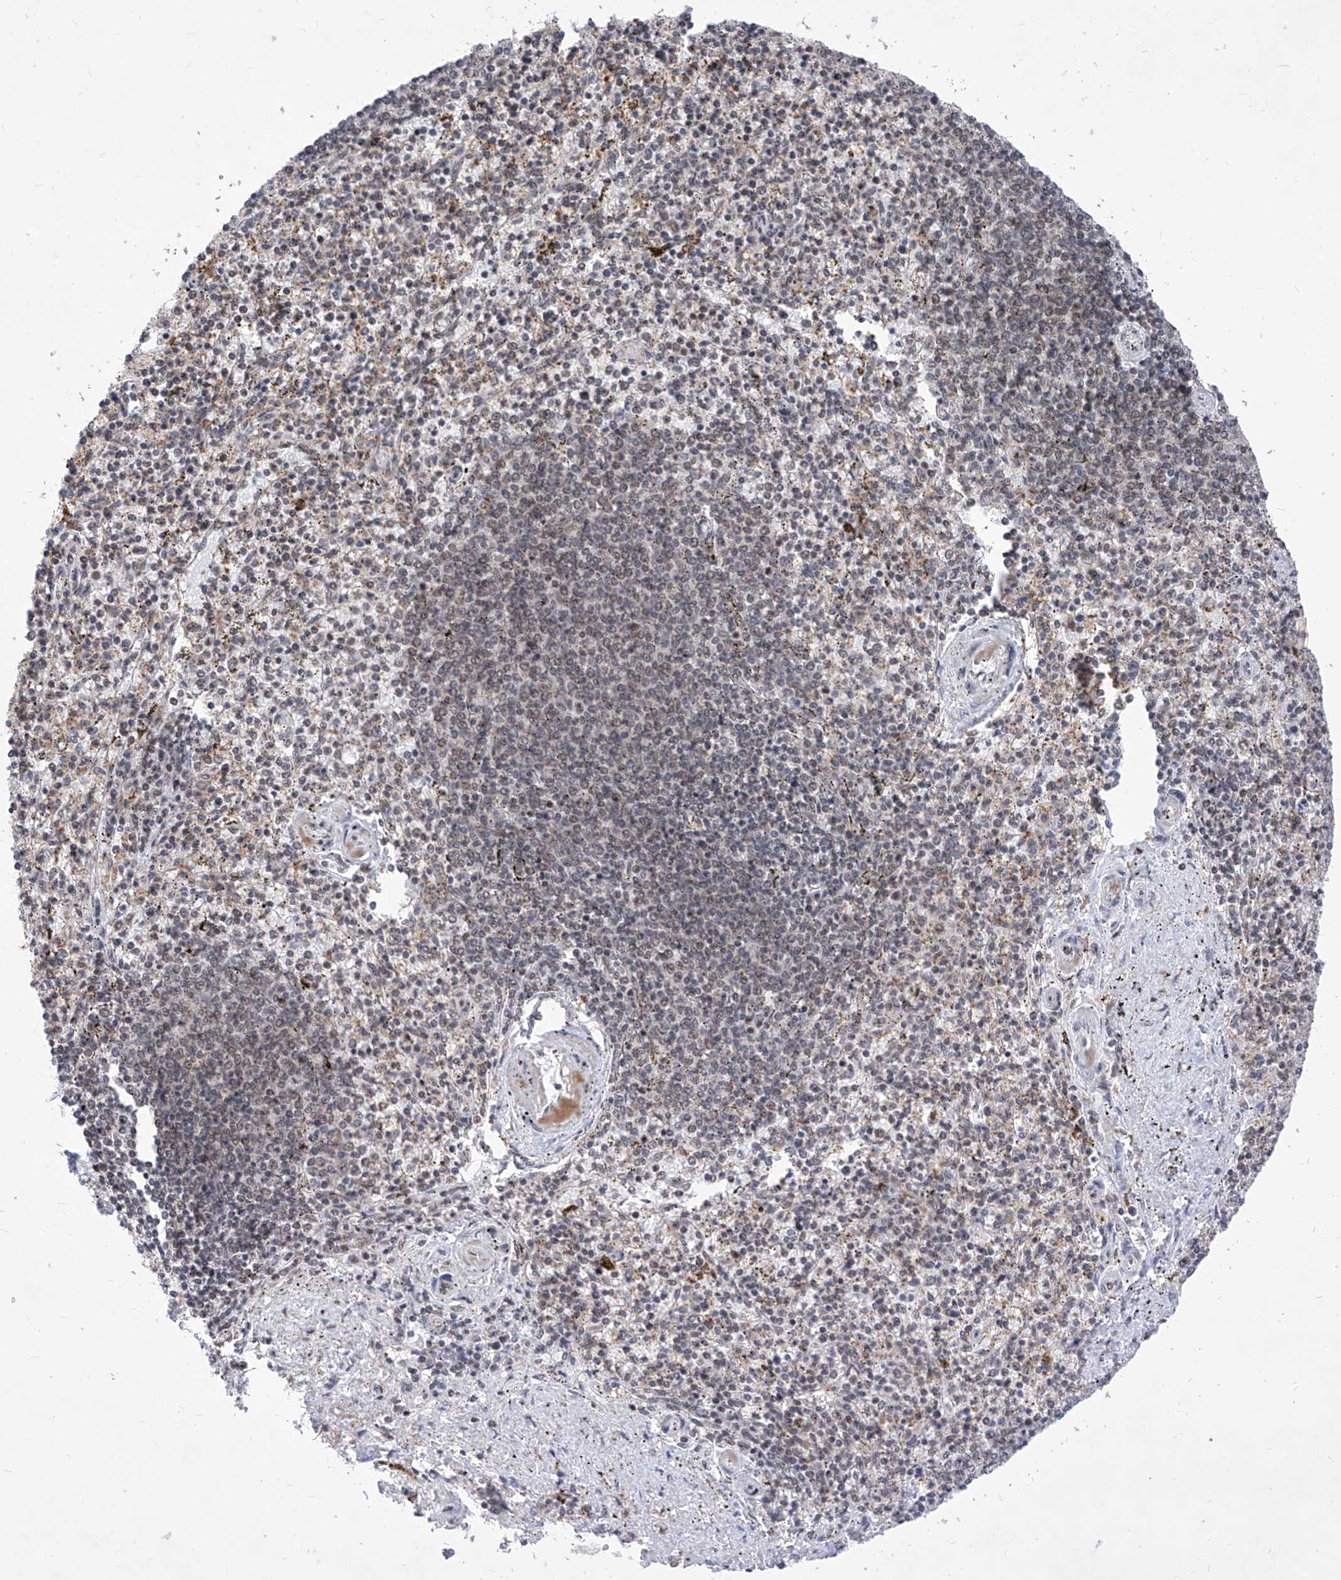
{"staining": {"intensity": "weak", "quantity": ">75%", "location": "nuclear"}, "tissue": "spleen", "cell_type": "Cells in red pulp", "image_type": "normal", "snomed": [{"axis": "morphology", "description": "Normal tissue, NOS"}, {"axis": "topography", "description": "Spleen"}], "caption": "Spleen stained for a protein (brown) exhibits weak nuclear positive expression in approximately >75% of cells in red pulp.", "gene": "PHF5A", "patient": {"sex": "male", "age": 72}}